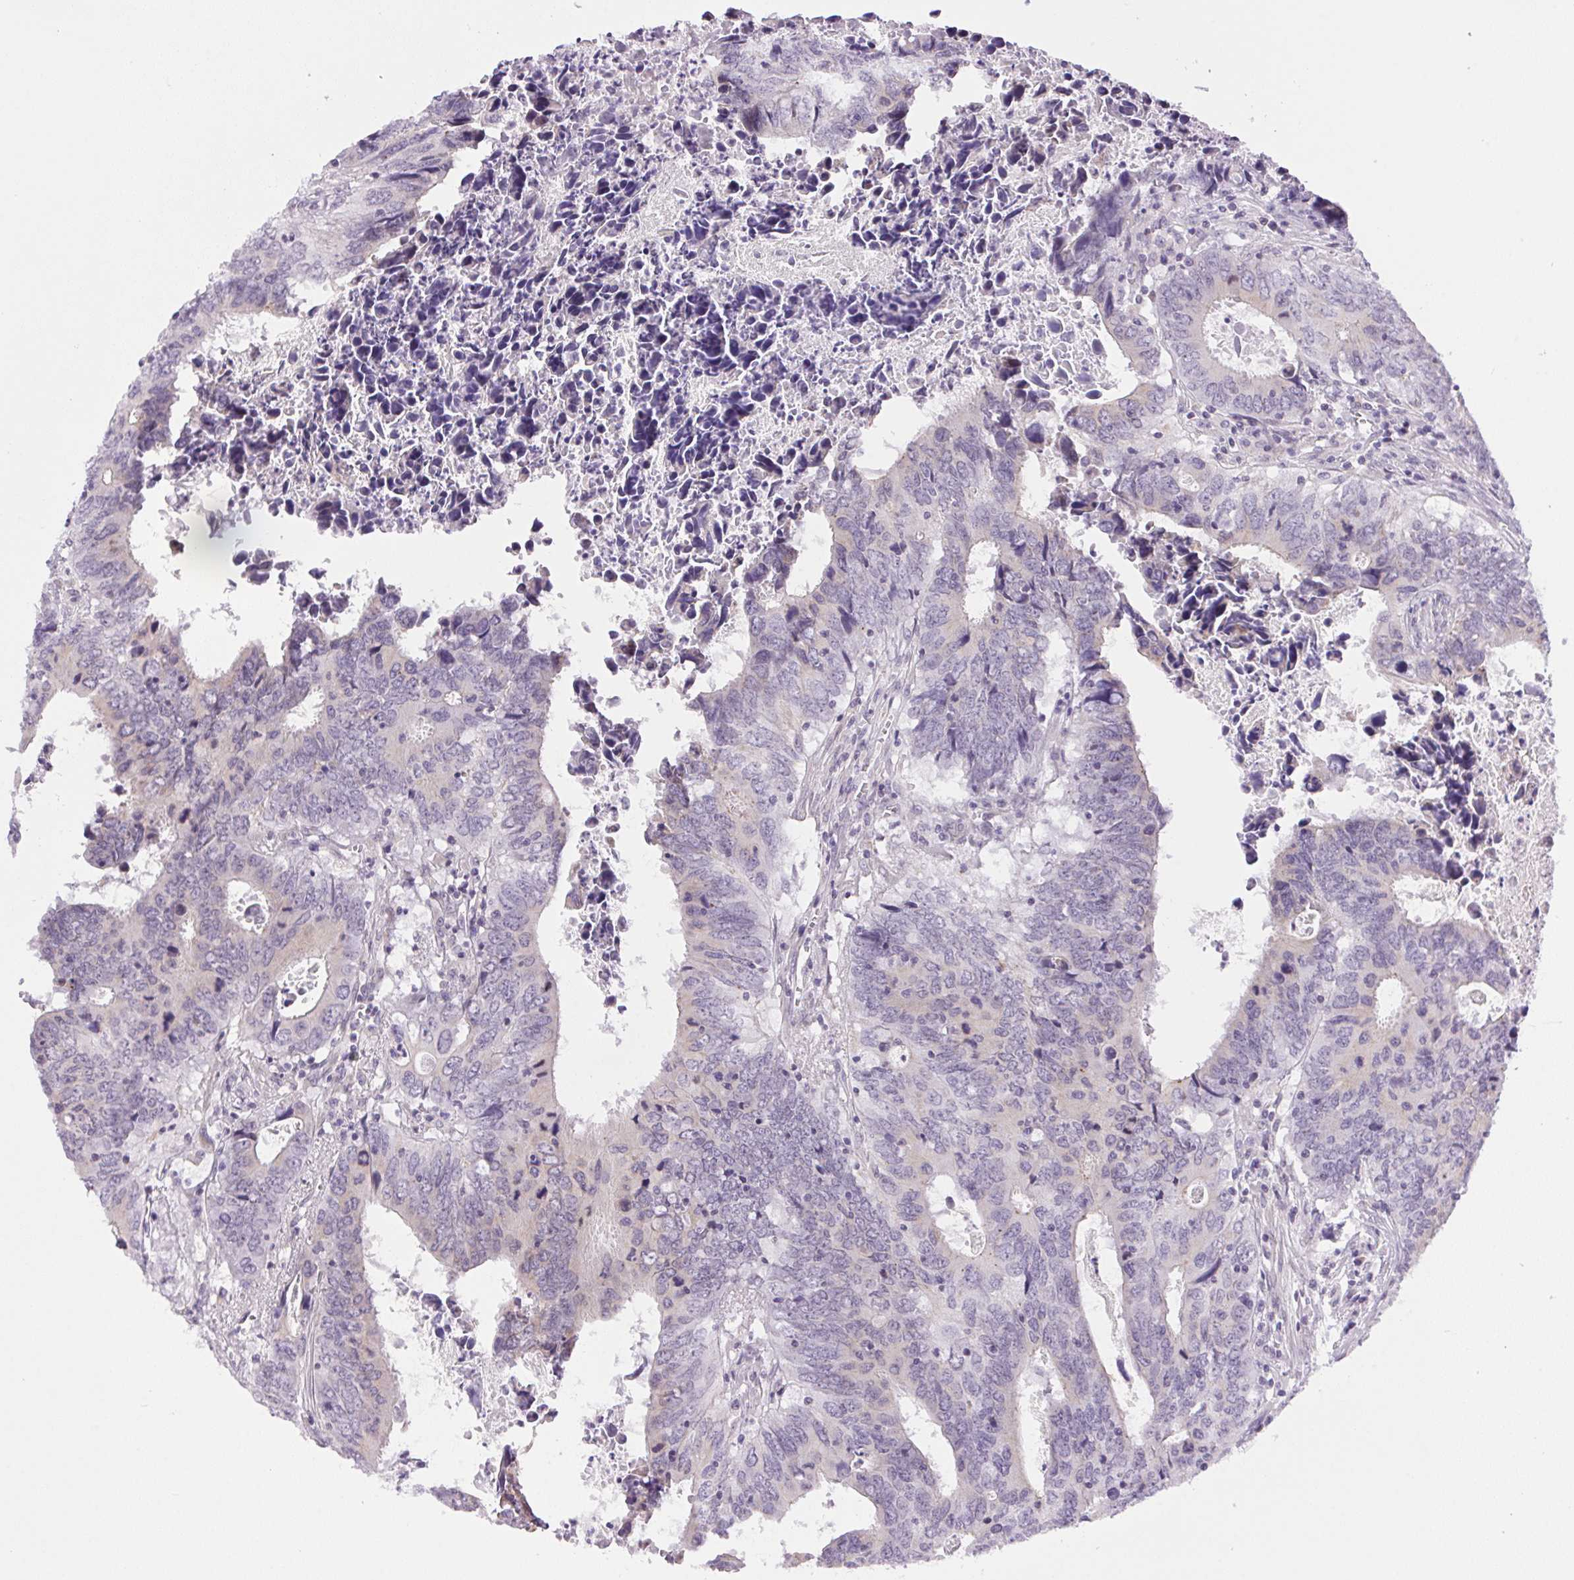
{"staining": {"intensity": "negative", "quantity": "none", "location": "none"}, "tissue": "colorectal cancer", "cell_type": "Tumor cells", "image_type": "cancer", "snomed": [{"axis": "morphology", "description": "Adenocarcinoma, NOS"}, {"axis": "topography", "description": "Colon"}], "caption": "Histopathology image shows no significant protein expression in tumor cells of adenocarcinoma (colorectal).", "gene": "SMIM13", "patient": {"sex": "female", "age": 82}}